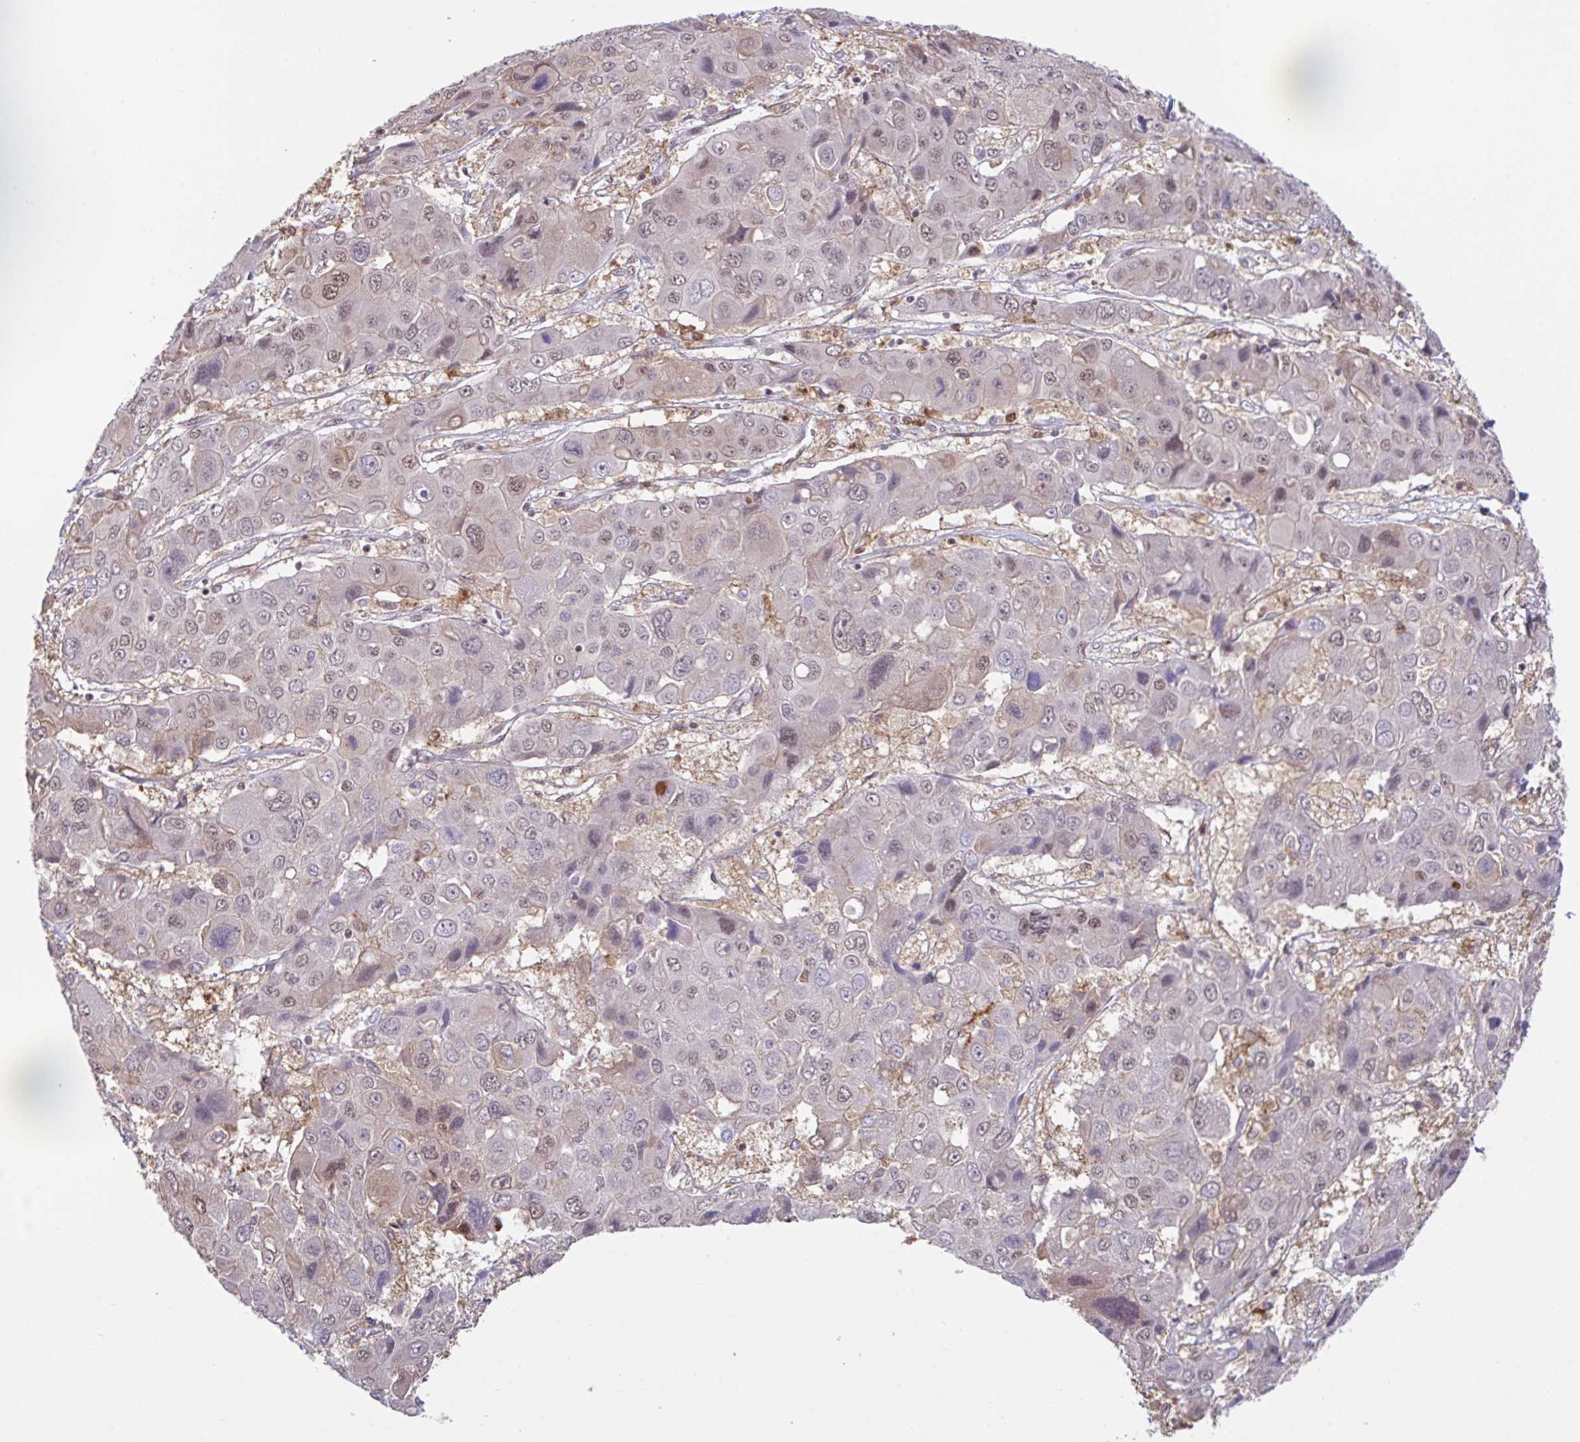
{"staining": {"intensity": "weak", "quantity": "<25%", "location": "nuclear"}, "tissue": "liver cancer", "cell_type": "Tumor cells", "image_type": "cancer", "snomed": [{"axis": "morphology", "description": "Cholangiocarcinoma"}, {"axis": "topography", "description": "Liver"}], "caption": "This is an immunohistochemistry (IHC) histopathology image of liver cancer (cholangiocarcinoma). There is no expression in tumor cells.", "gene": "OR6K3", "patient": {"sex": "male", "age": 67}}